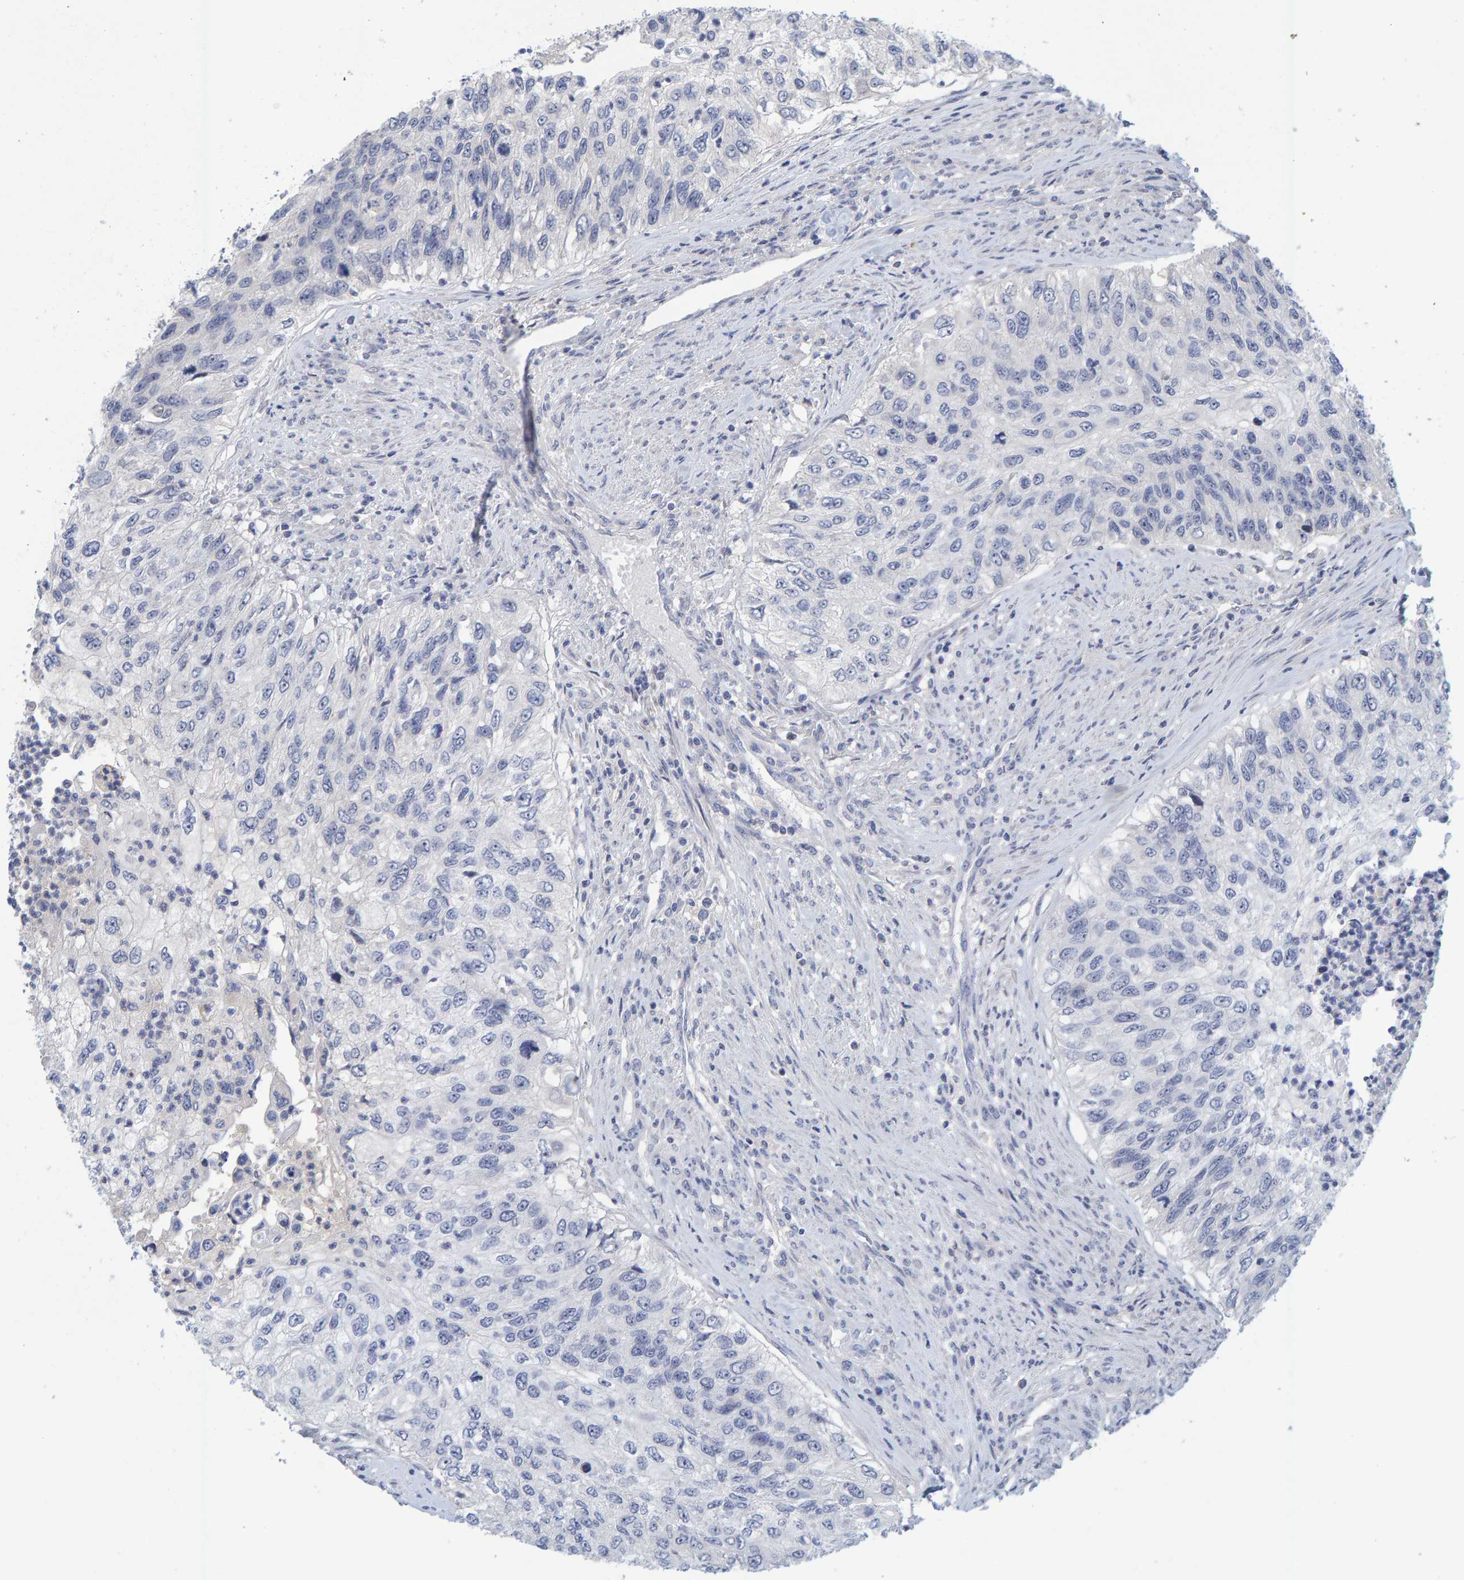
{"staining": {"intensity": "negative", "quantity": "none", "location": "none"}, "tissue": "urothelial cancer", "cell_type": "Tumor cells", "image_type": "cancer", "snomed": [{"axis": "morphology", "description": "Urothelial carcinoma, High grade"}, {"axis": "topography", "description": "Urinary bladder"}], "caption": "This is an immunohistochemistry histopathology image of human high-grade urothelial carcinoma. There is no expression in tumor cells.", "gene": "ZNF77", "patient": {"sex": "female", "age": 60}}